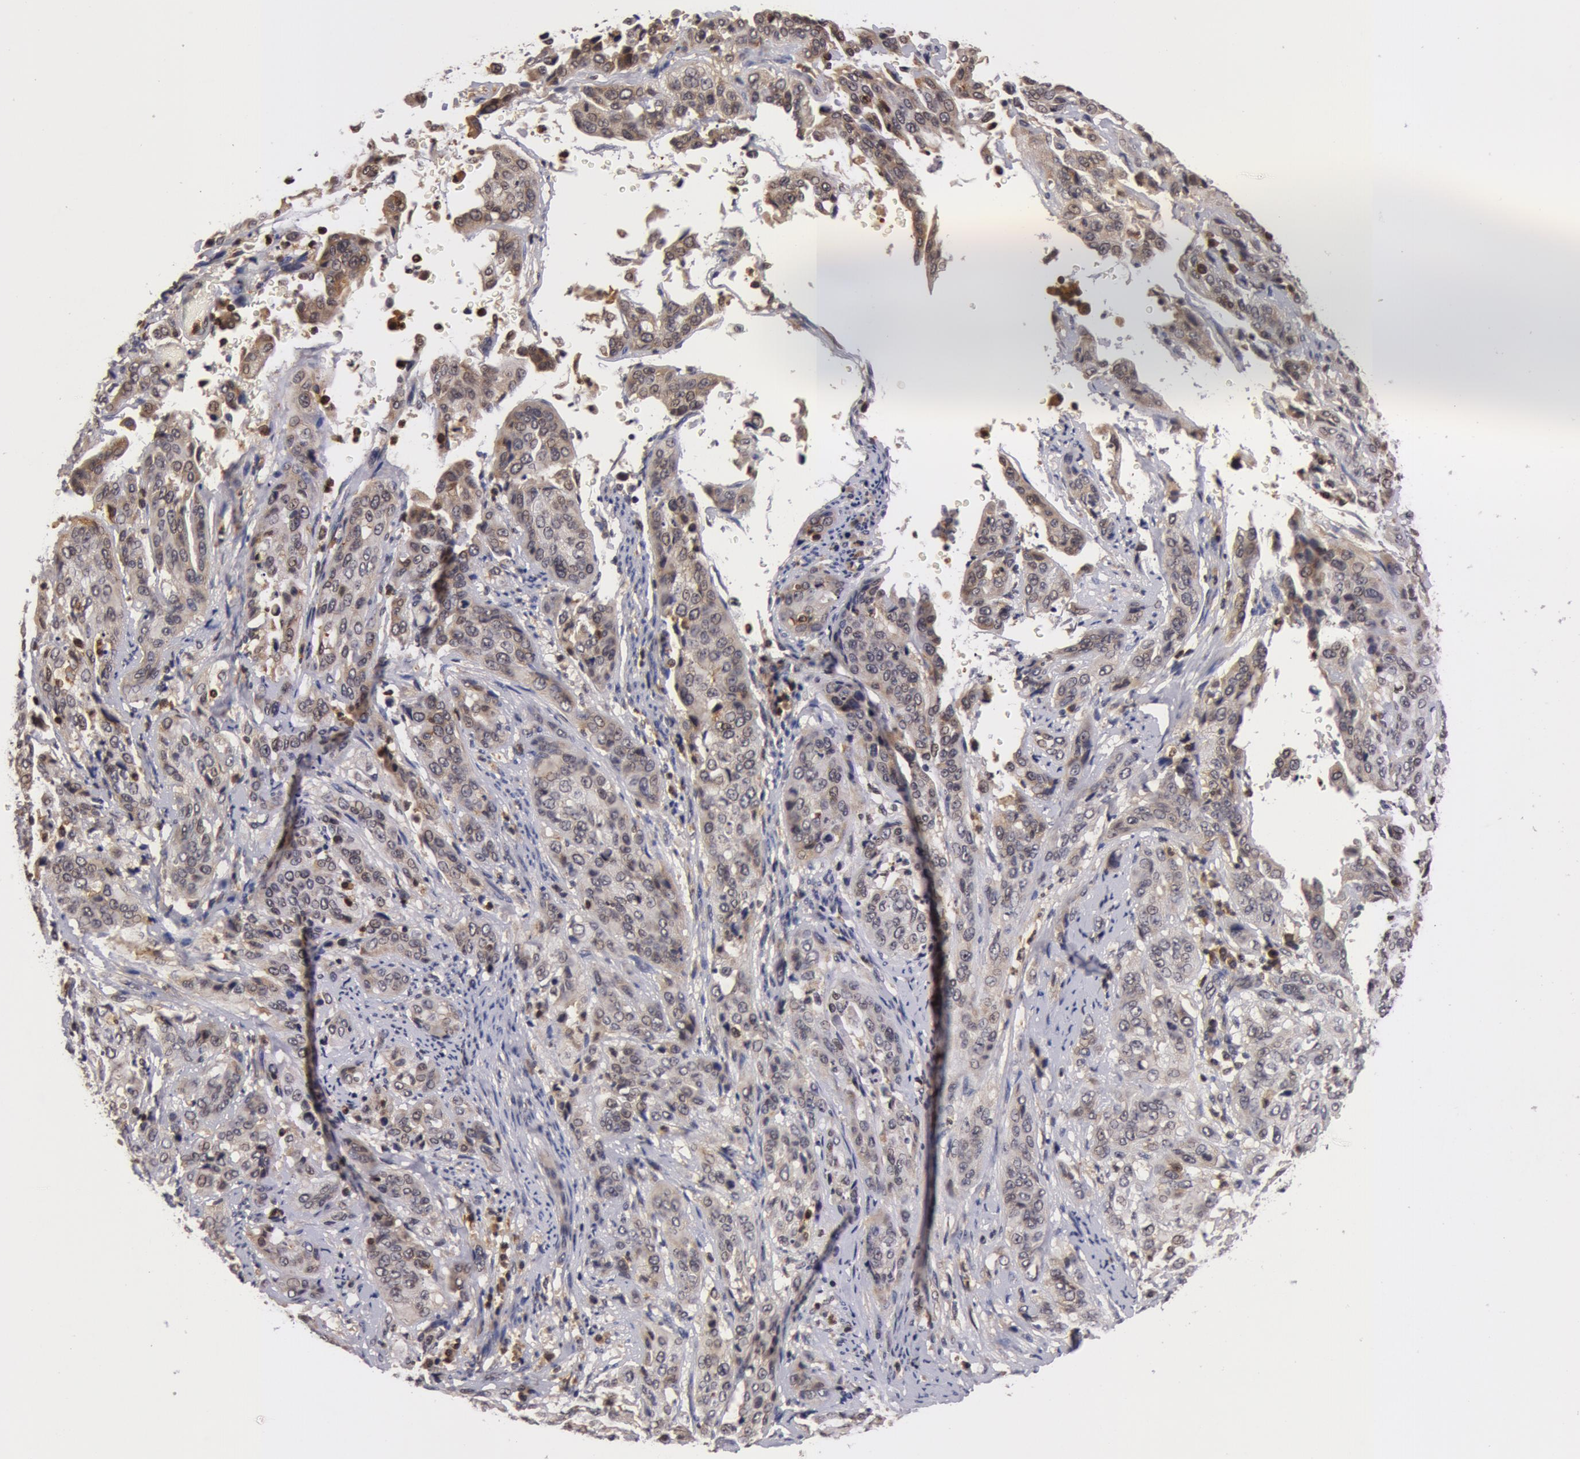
{"staining": {"intensity": "weak", "quantity": "<25%", "location": "nuclear"}, "tissue": "cervical cancer", "cell_type": "Tumor cells", "image_type": "cancer", "snomed": [{"axis": "morphology", "description": "Squamous cell carcinoma, NOS"}, {"axis": "topography", "description": "Cervix"}], "caption": "Immunohistochemistry (IHC) of cervical cancer (squamous cell carcinoma) shows no positivity in tumor cells.", "gene": "ZNF350", "patient": {"sex": "female", "age": 41}}